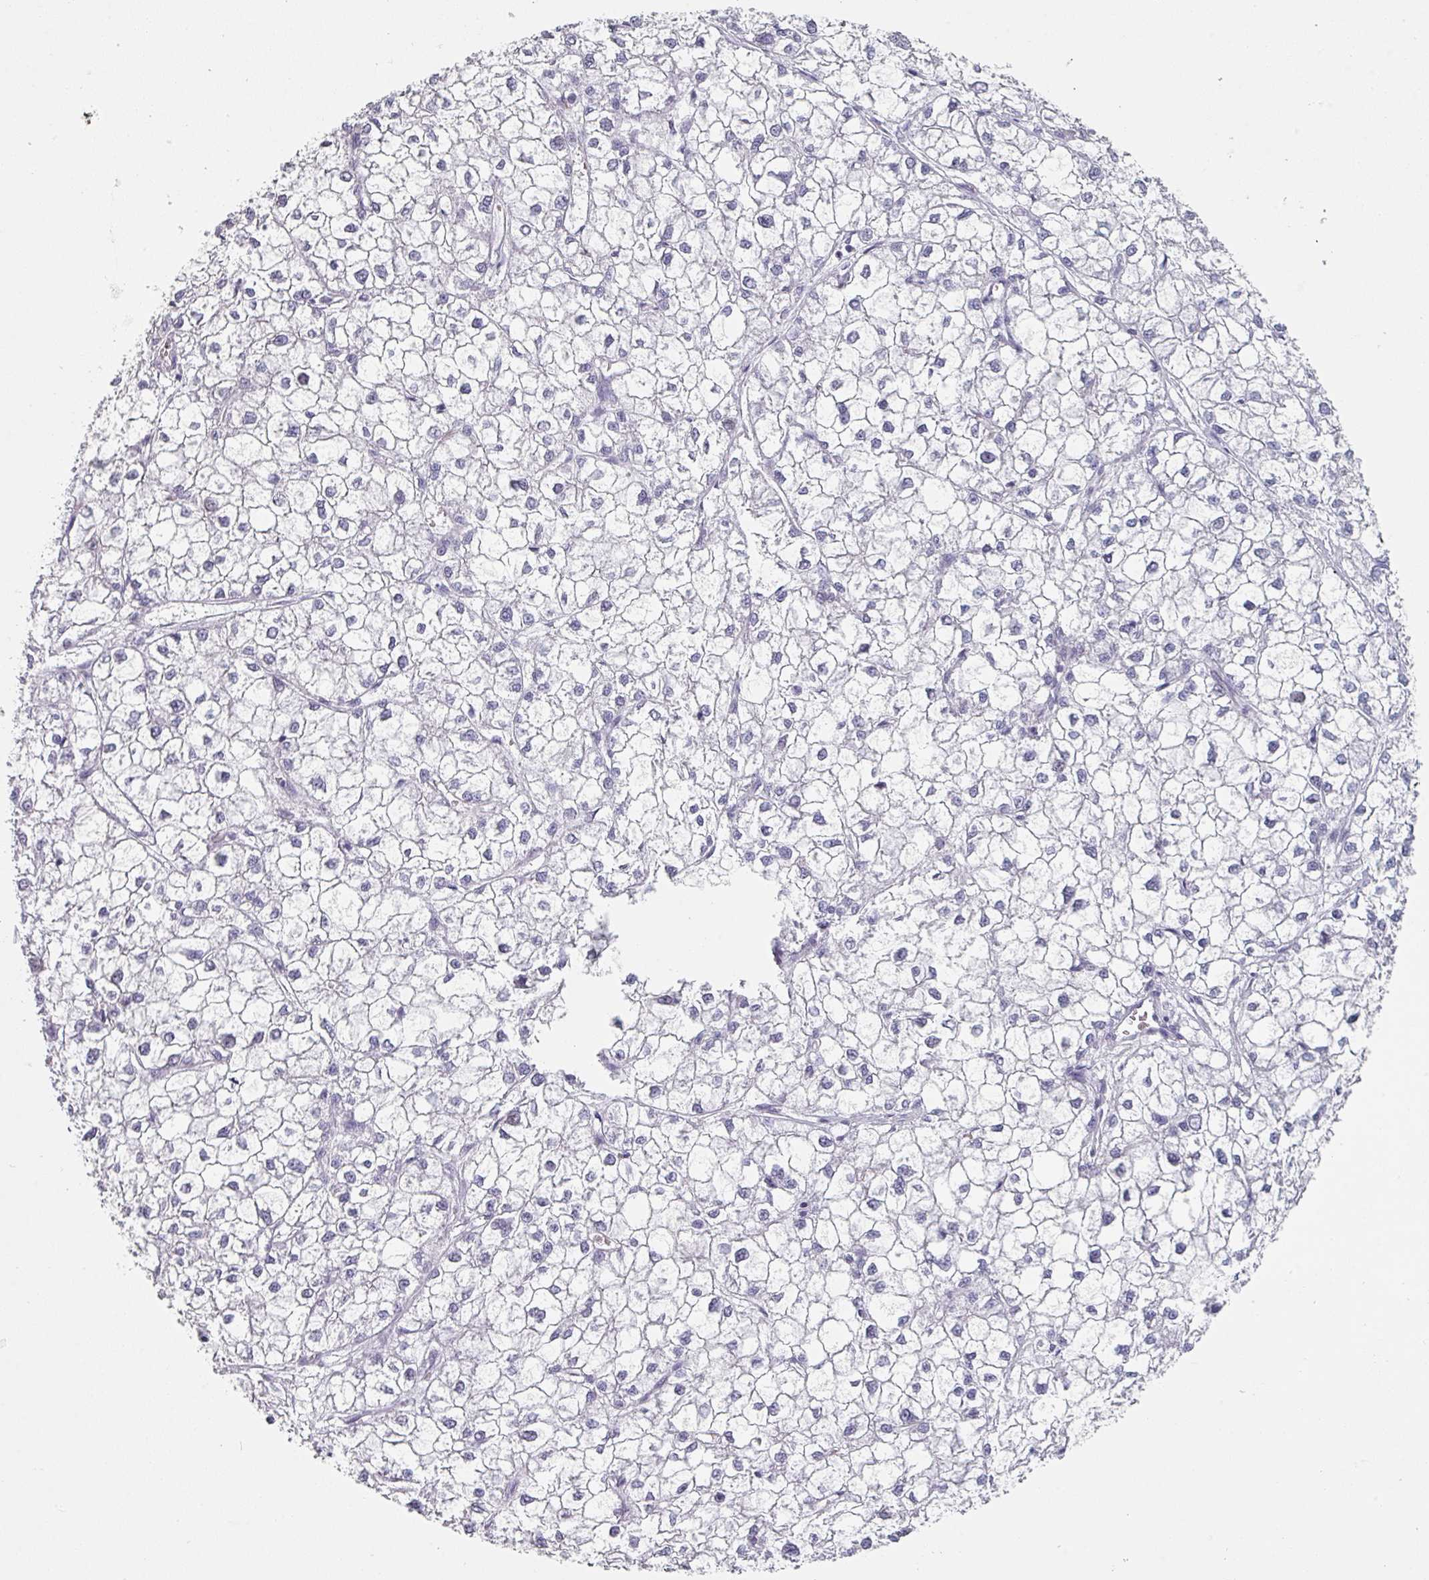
{"staining": {"intensity": "negative", "quantity": "none", "location": "none"}, "tissue": "liver cancer", "cell_type": "Tumor cells", "image_type": "cancer", "snomed": [{"axis": "morphology", "description": "Carcinoma, Hepatocellular, NOS"}, {"axis": "topography", "description": "Liver"}], "caption": "Tumor cells are negative for protein expression in human liver cancer.", "gene": "SFTPA1", "patient": {"sex": "female", "age": 43}}